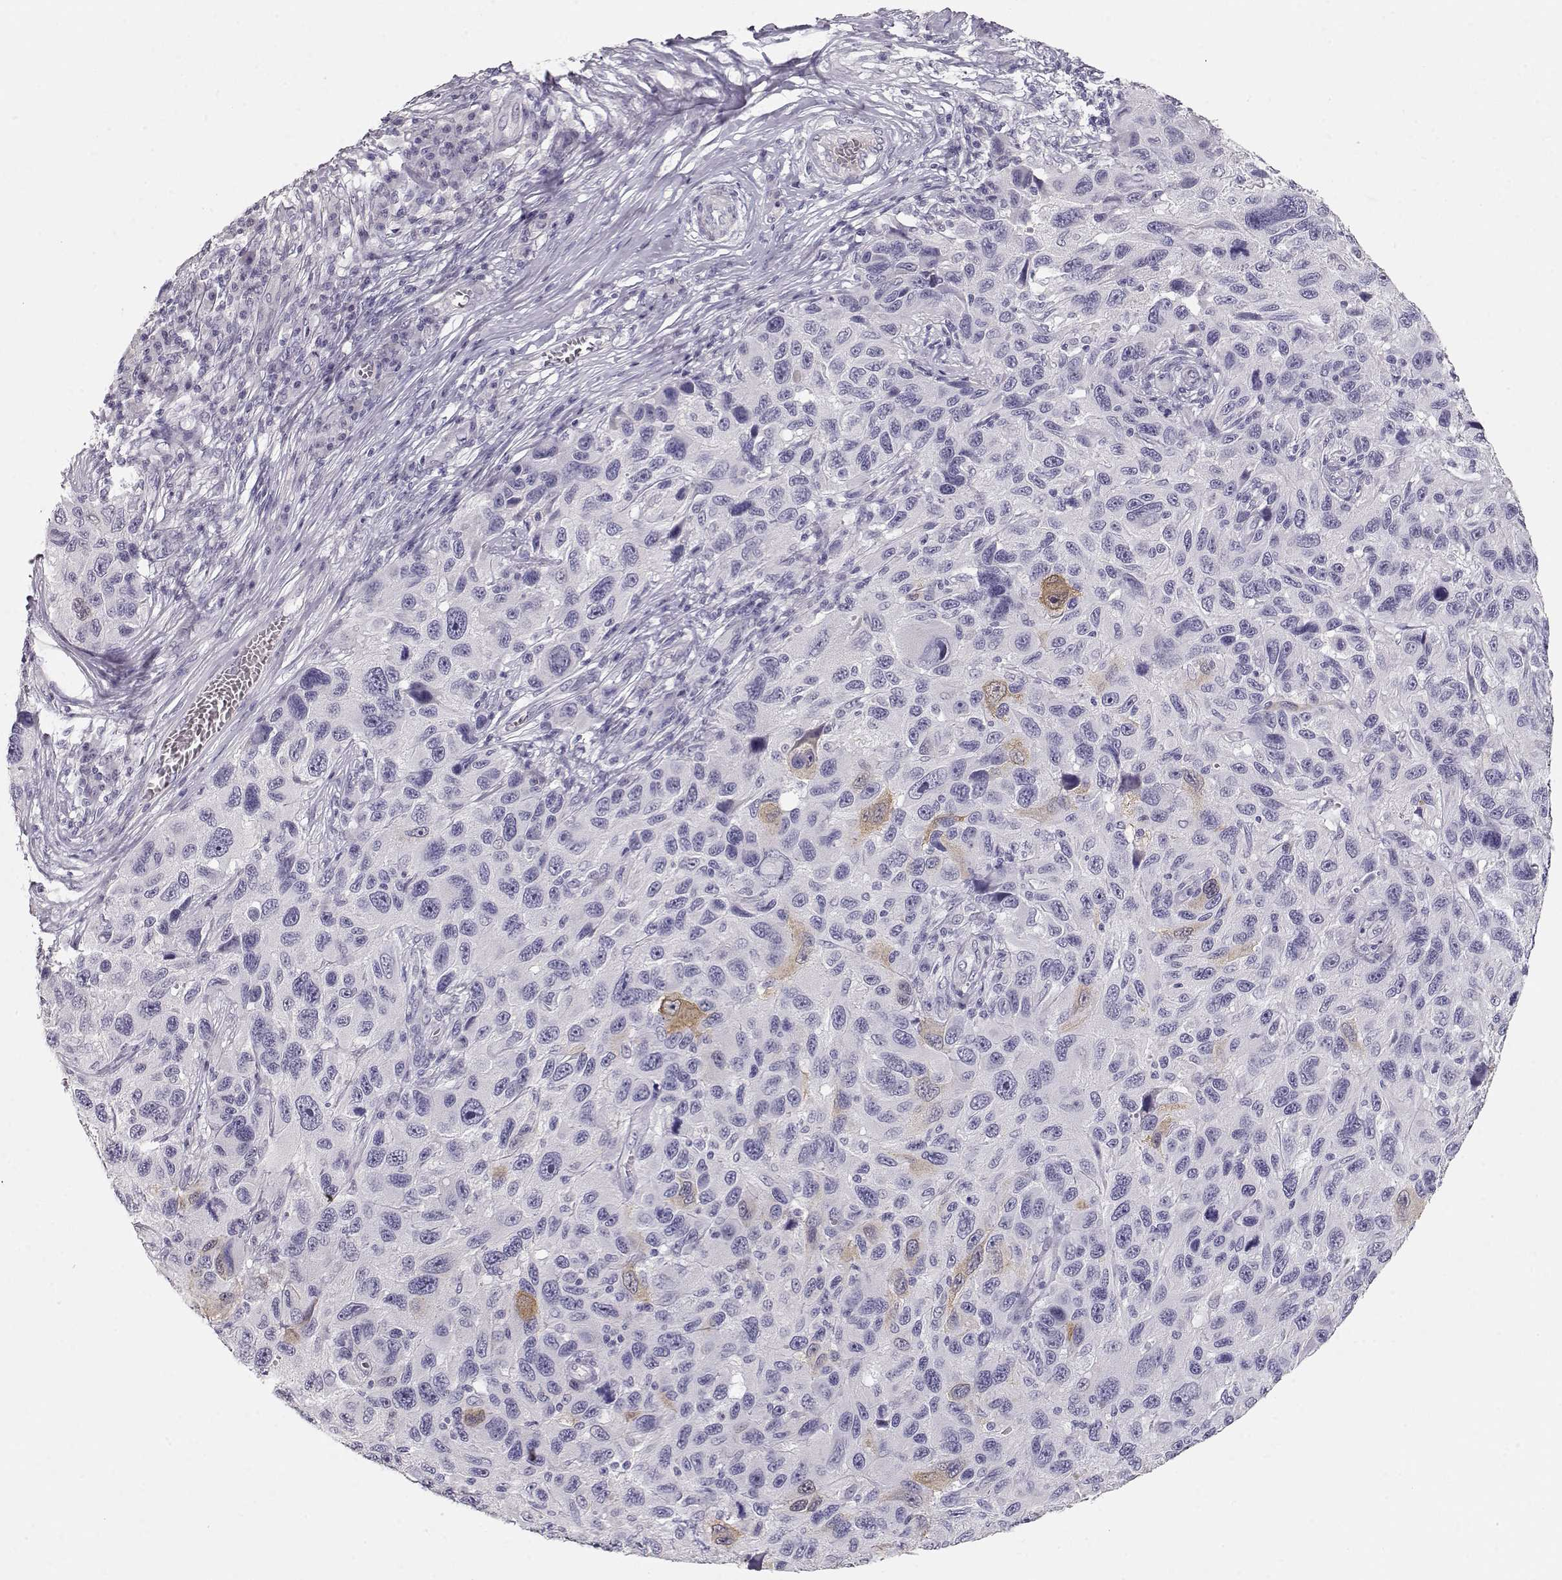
{"staining": {"intensity": "weak", "quantity": "<25%", "location": "cytoplasmic/membranous"}, "tissue": "melanoma", "cell_type": "Tumor cells", "image_type": "cancer", "snomed": [{"axis": "morphology", "description": "Malignant melanoma, NOS"}, {"axis": "topography", "description": "Skin"}], "caption": "Immunohistochemical staining of human melanoma exhibits no significant staining in tumor cells.", "gene": "MAGEC1", "patient": {"sex": "male", "age": 53}}